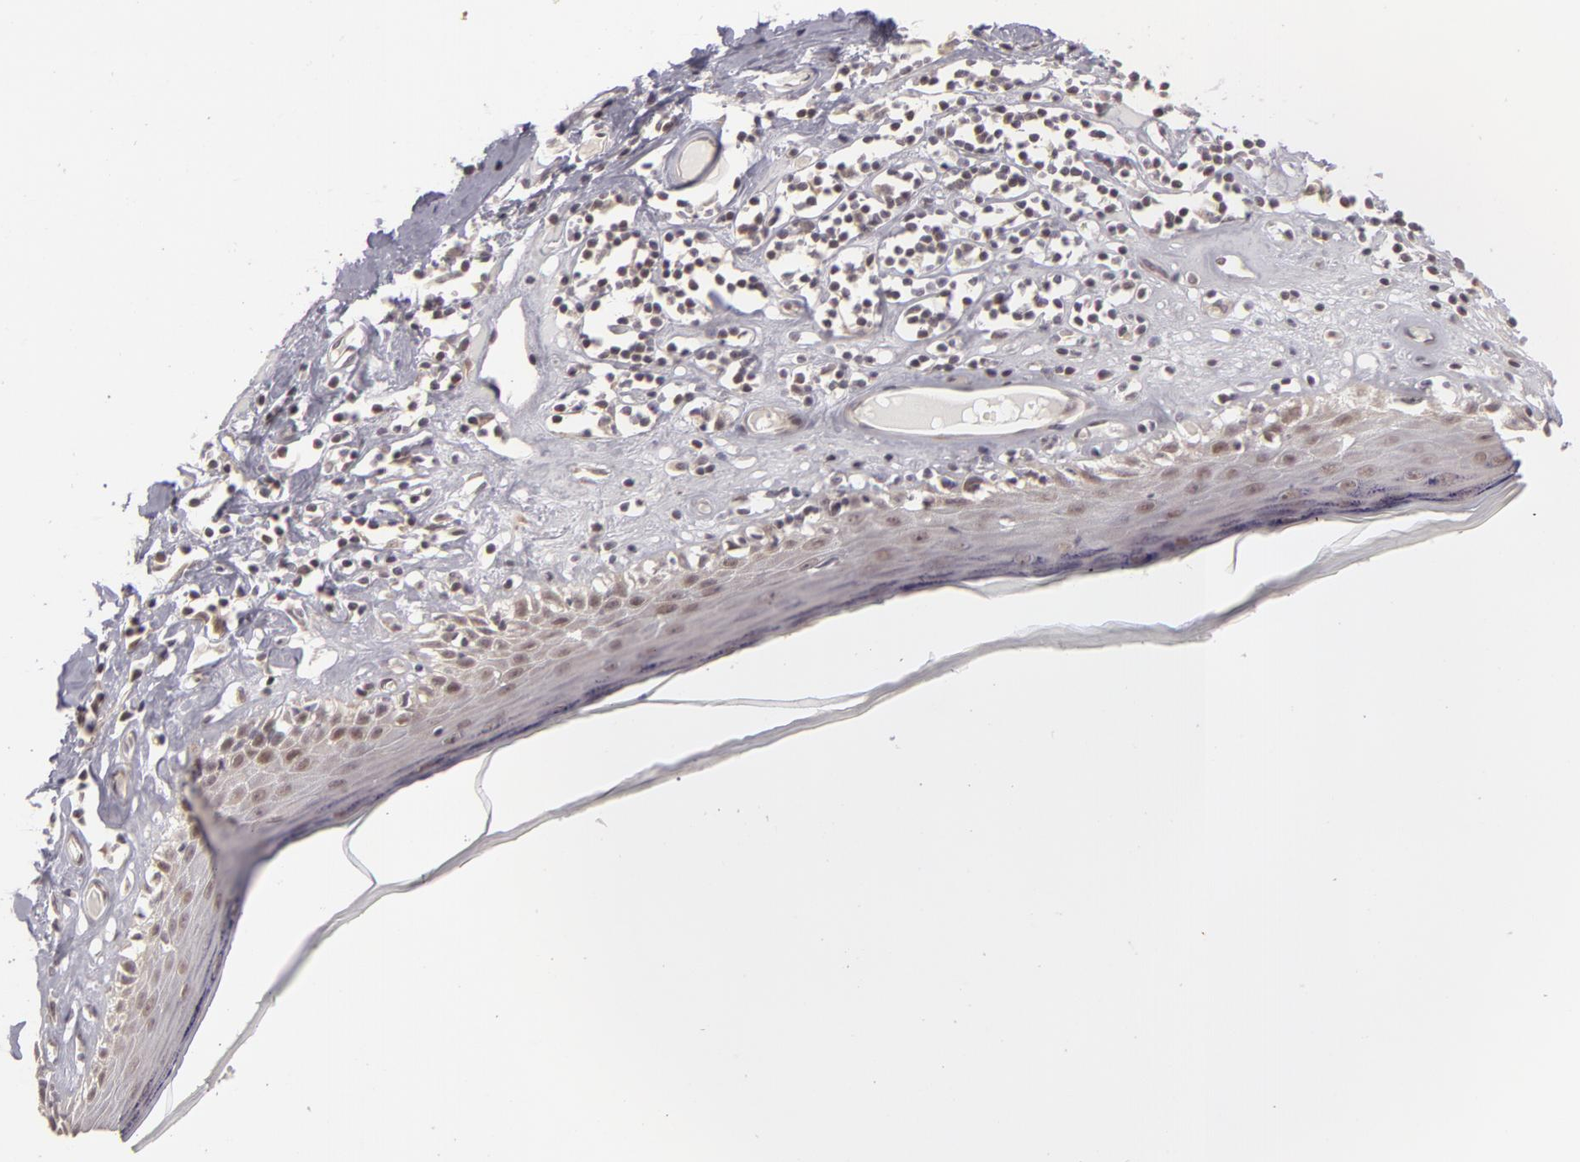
{"staining": {"intensity": "moderate", "quantity": "25%-75%", "location": "nuclear"}, "tissue": "skin", "cell_type": "Epidermal cells", "image_type": "normal", "snomed": [{"axis": "morphology", "description": "Normal tissue, NOS"}, {"axis": "topography", "description": "Vascular tissue"}, {"axis": "topography", "description": "Vulva"}, {"axis": "topography", "description": "Peripheral nerve tissue"}], "caption": "This photomicrograph exhibits IHC staining of benign human skin, with medium moderate nuclear positivity in approximately 25%-75% of epidermal cells.", "gene": "ZNF133", "patient": {"sex": "female", "age": 86}}